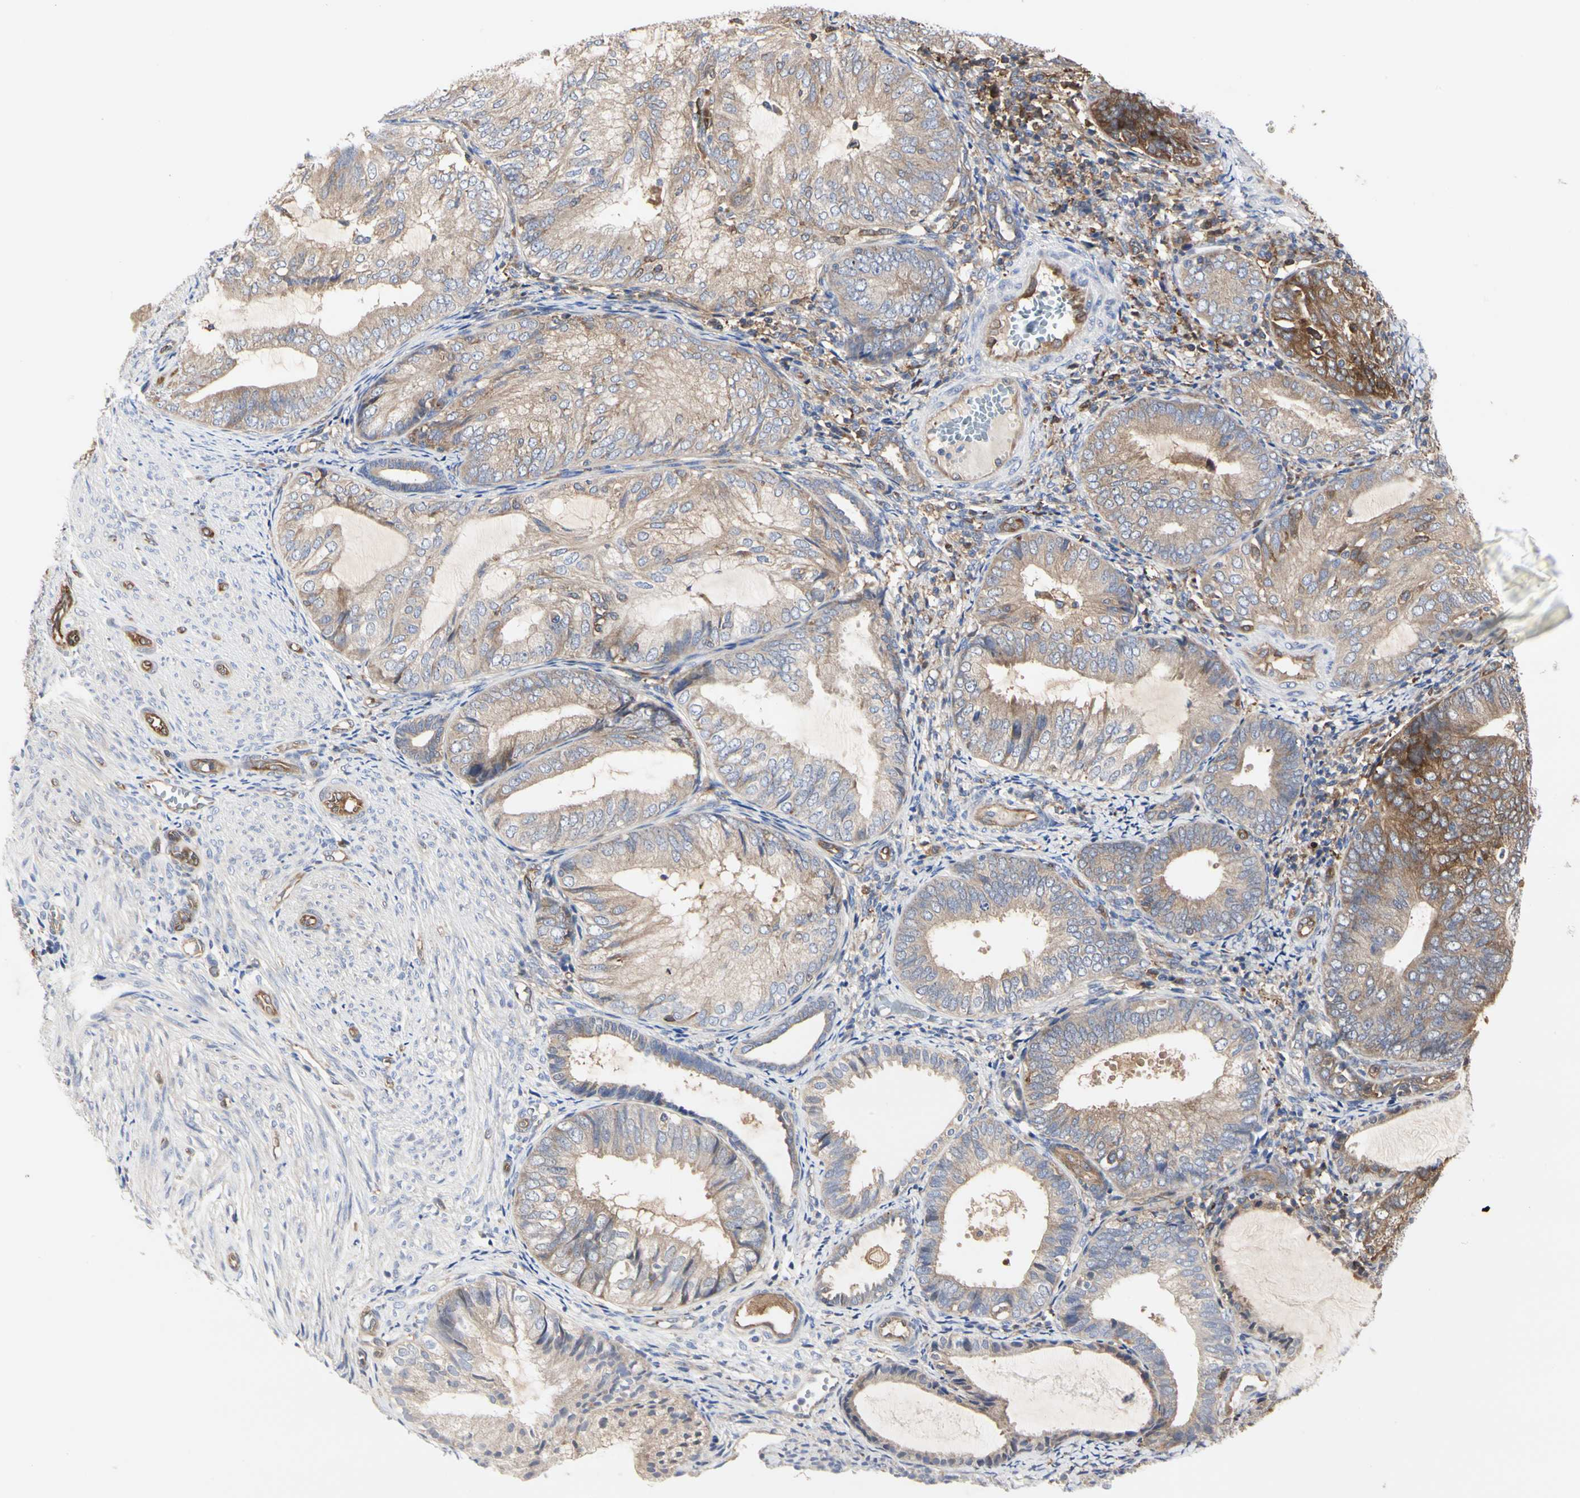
{"staining": {"intensity": "moderate", "quantity": ">75%", "location": "cytoplasmic/membranous"}, "tissue": "endometrial cancer", "cell_type": "Tumor cells", "image_type": "cancer", "snomed": [{"axis": "morphology", "description": "Adenocarcinoma, NOS"}, {"axis": "topography", "description": "Endometrium"}], "caption": "This photomicrograph shows endometrial cancer stained with IHC to label a protein in brown. The cytoplasmic/membranous of tumor cells show moderate positivity for the protein. Nuclei are counter-stained blue.", "gene": "C3orf52", "patient": {"sex": "female", "age": 81}}